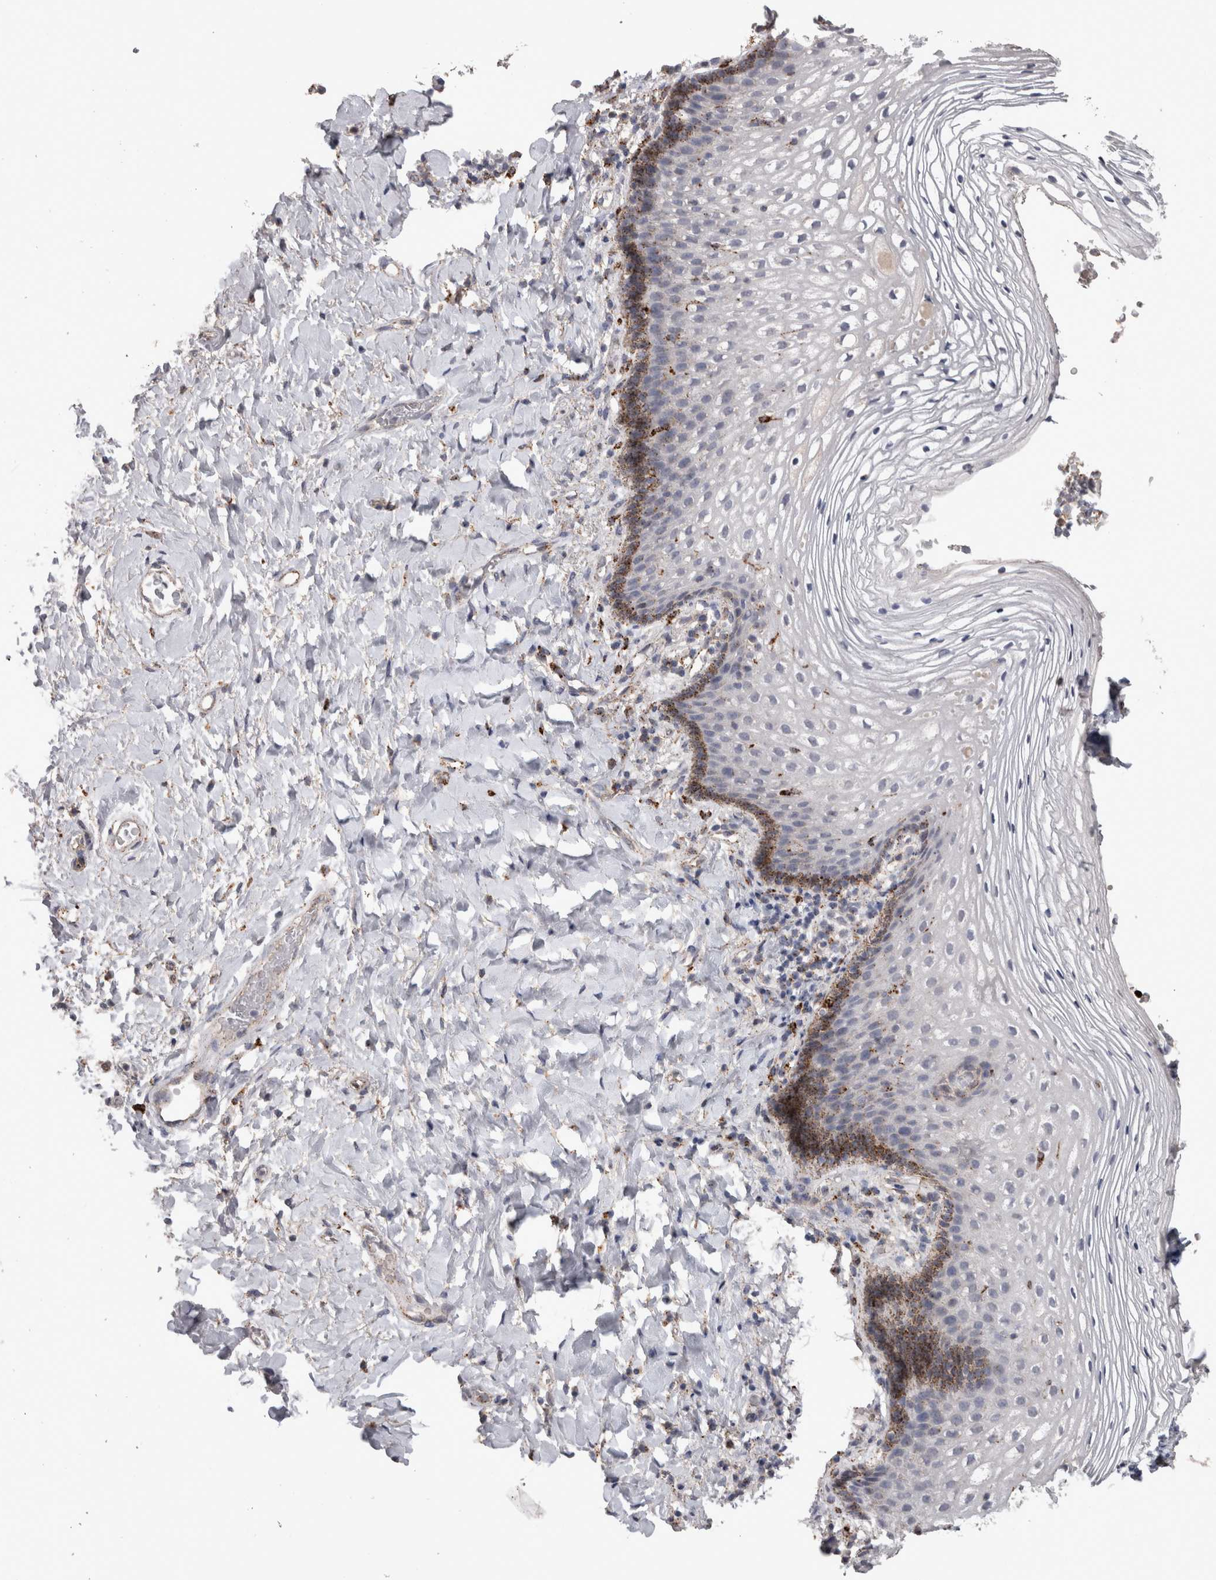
{"staining": {"intensity": "strong", "quantity": "<25%", "location": "cytoplasmic/membranous"}, "tissue": "vagina", "cell_type": "Squamous epithelial cells", "image_type": "normal", "snomed": [{"axis": "morphology", "description": "Normal tissue, NOS"}, {"axis": "topography", "description": "Vagina"}], "caption": "This is a histology image of immunohistochemistry (IHC) staining of unremarkable vagina, which shows strong staining in the cytoplasmic/membranous of squamous epithelial cells.", "gene": "CTSZ", "patient": {"sex": "female", "age": 60}}